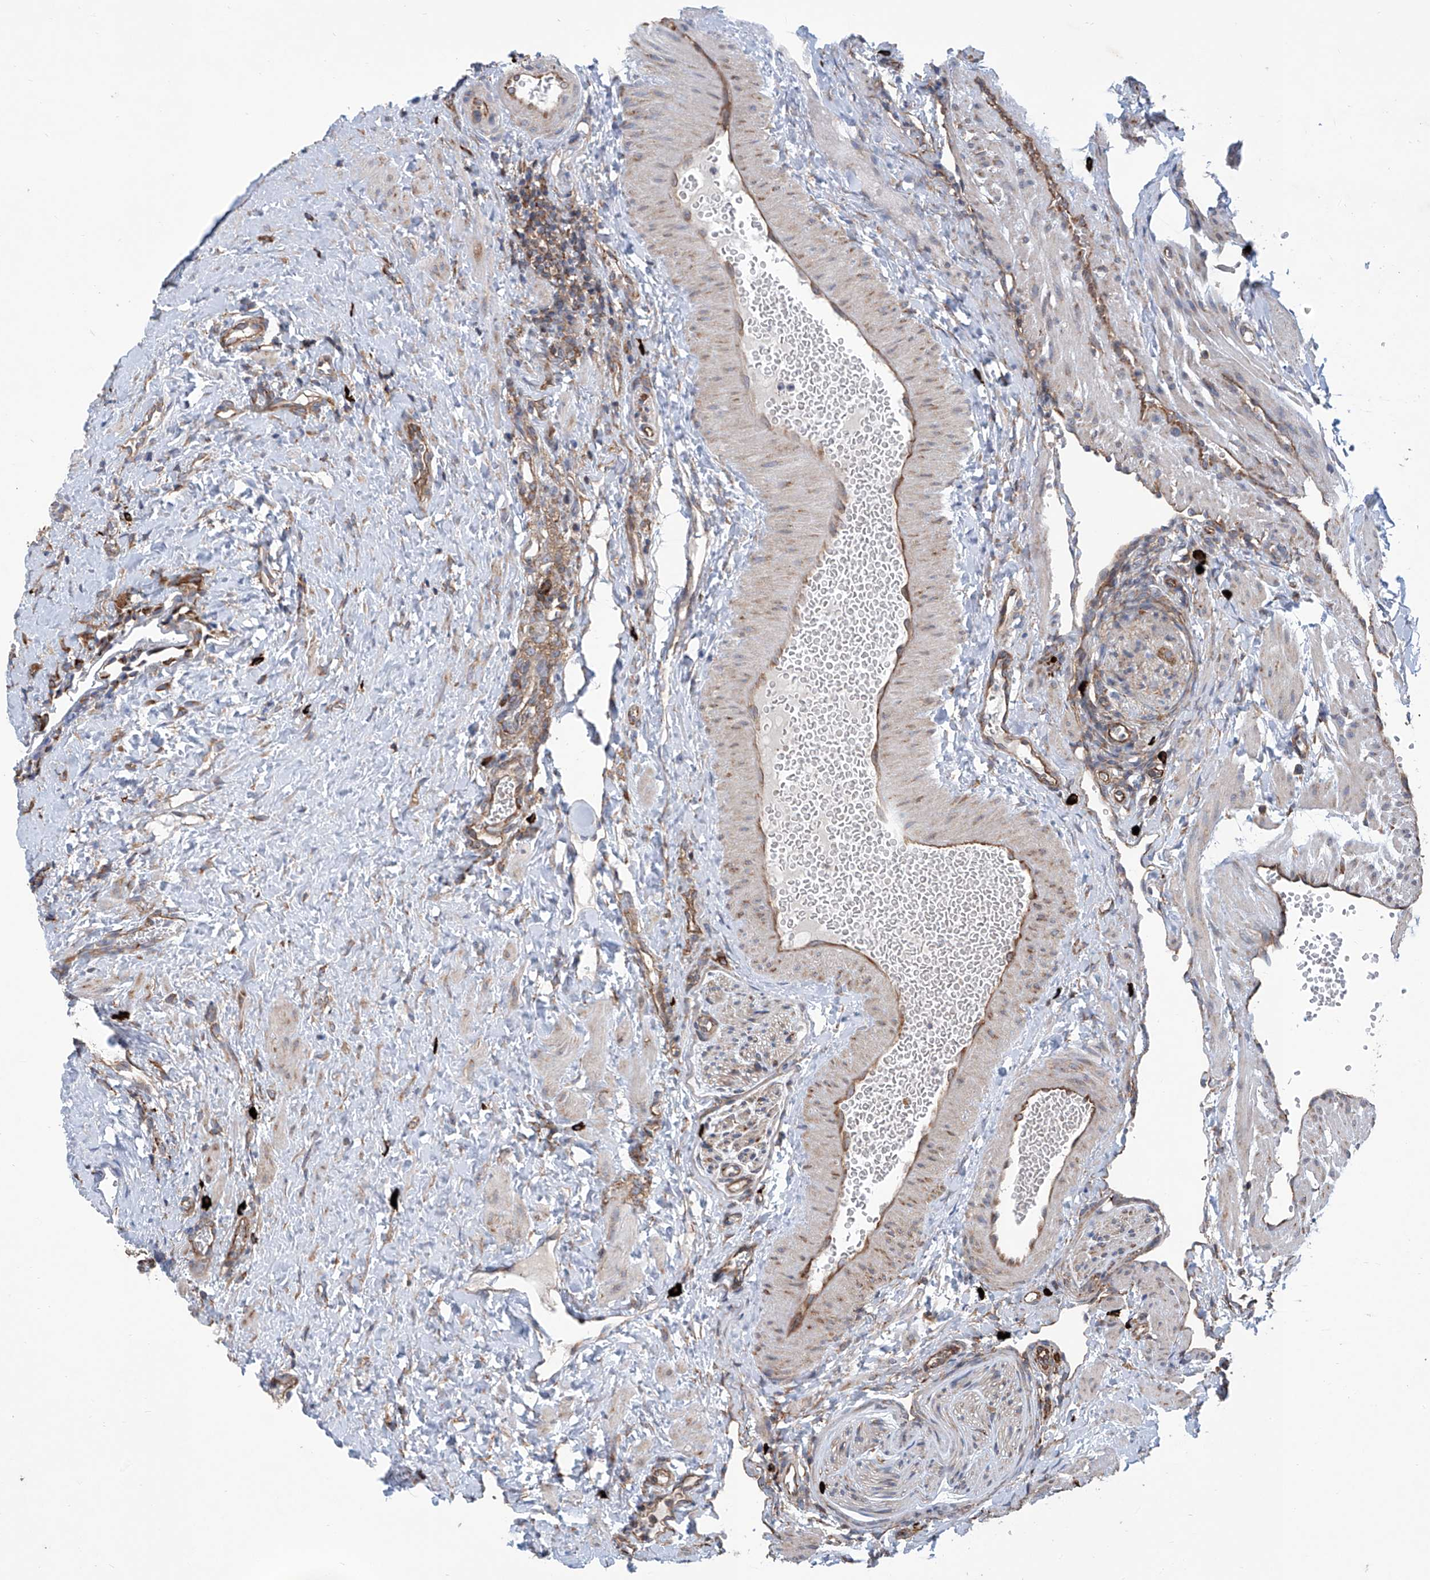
{"staining": {"intensity": "moderate", "quantity": ">75%", "location": "cytoplasmic/membranous"}, "tissue": "ovary", "cell_type": "Follicle cells", "image_type": "normal", "snomed": [{"axis": "morphology", "description": "Normal tissue, NOS"}, {"axis": "morphology", "description": "Cyst, NOS"}, {"axis": "topography", "description": "Ovary"}], "caption": "Immunohistochemical staining of unremarkable human ovary displays medium levels of moderate cytoplasmic/membranous positivity in approximately >75% of follicle cells. The protein of interest is shown in brown color, while the nuclei are stained blue.", "gene": "SENP2", "patient": {"sex": "female", "age": 33}}